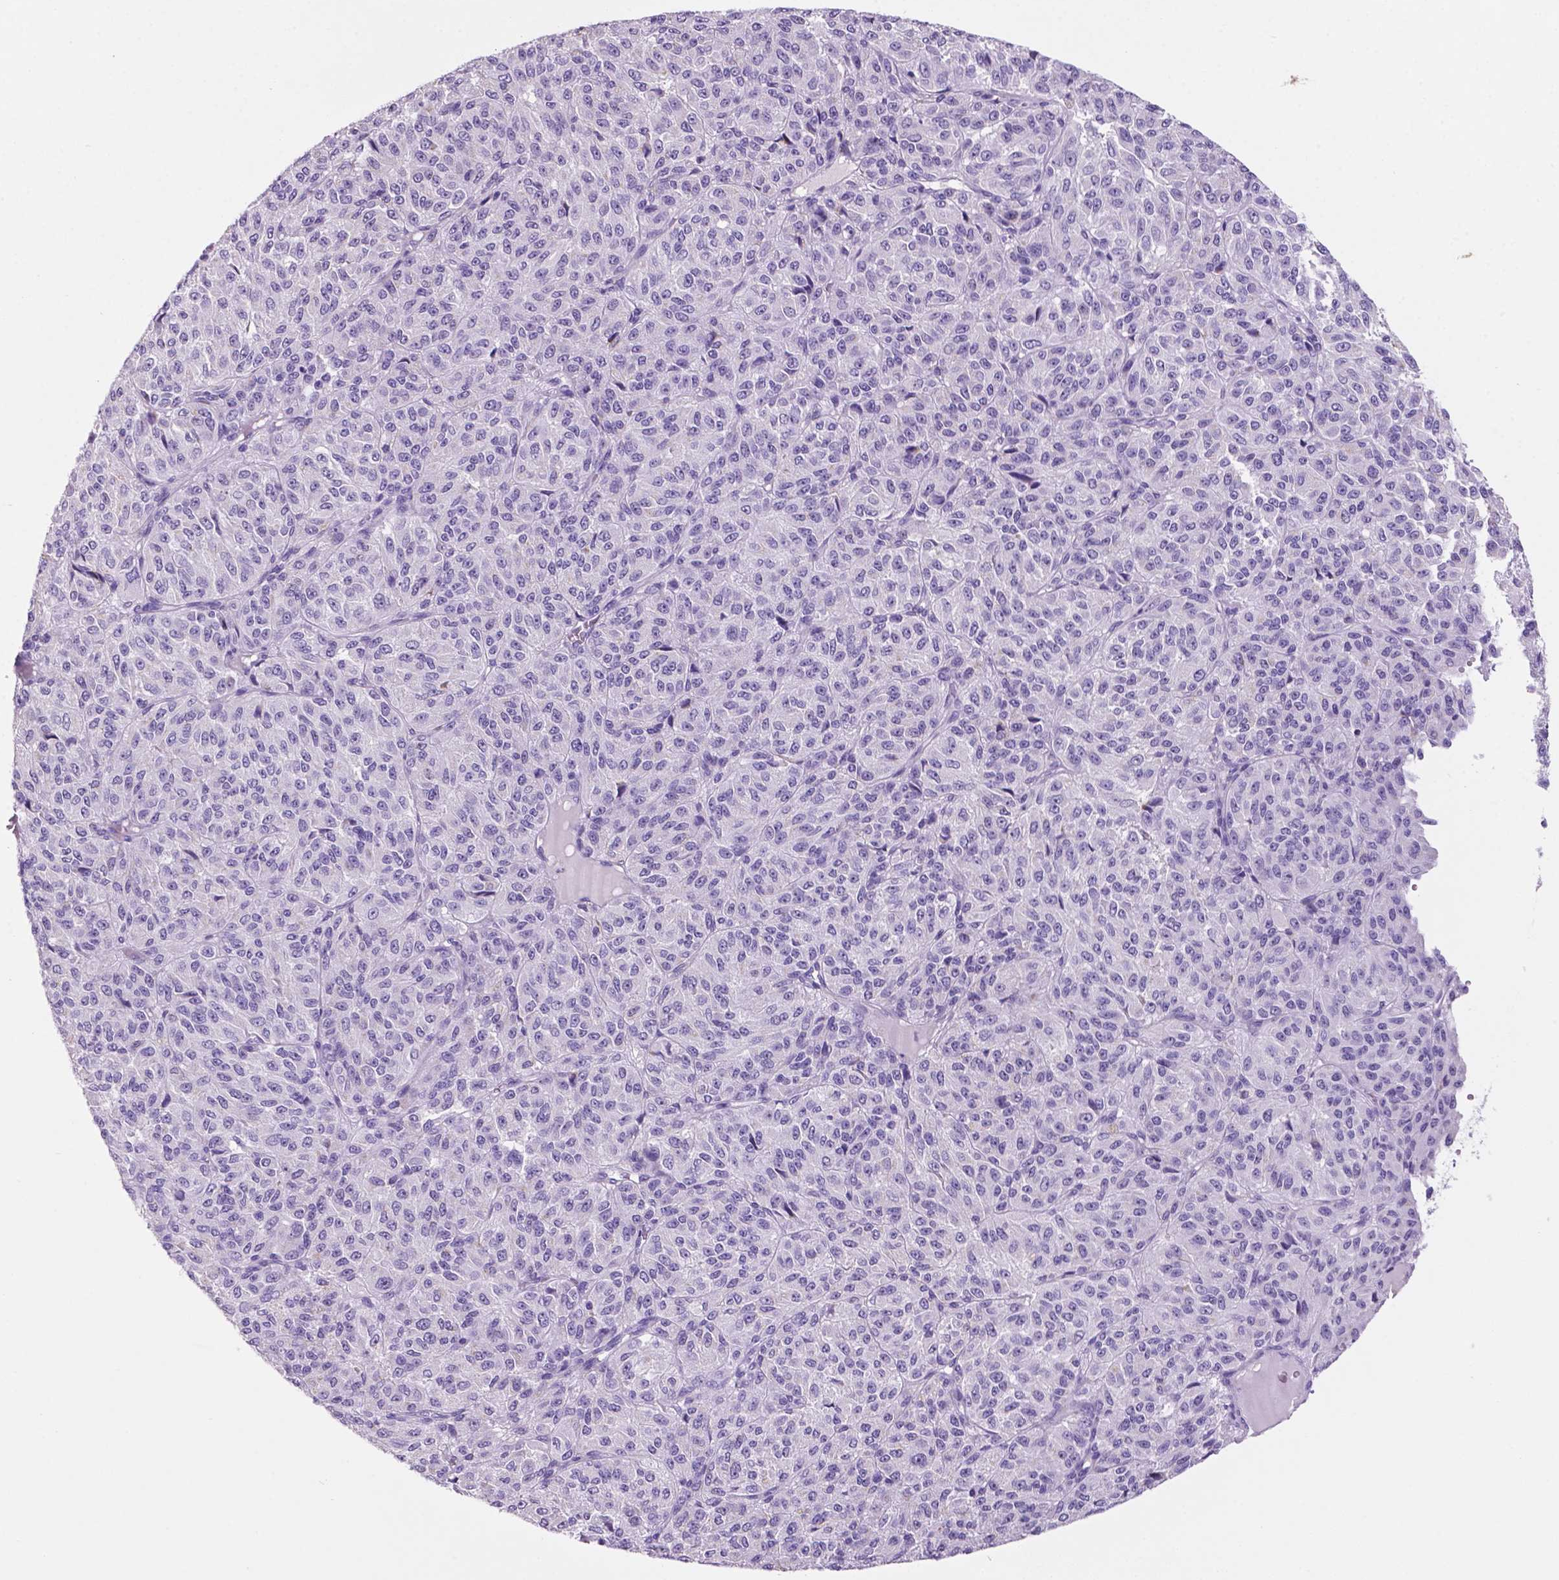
{"staining": {"intensity": "negative", "quantity": "none", "location": "none"}, "tissue": "melanoma", "cell_type": "Tumor cells", "image_type": "cancer", "snomed": [{"axis": "morphology", "description": "Malignant melanoma, Metastatic site"}, {"axis": "topography", "description": "Brain"}], "caption": "Immunohistochemistry (IHC) of melanoma shows no expression in tumor cells.", "gene": "C18orf21", "patient": {"sex": "female", "age": 56}}